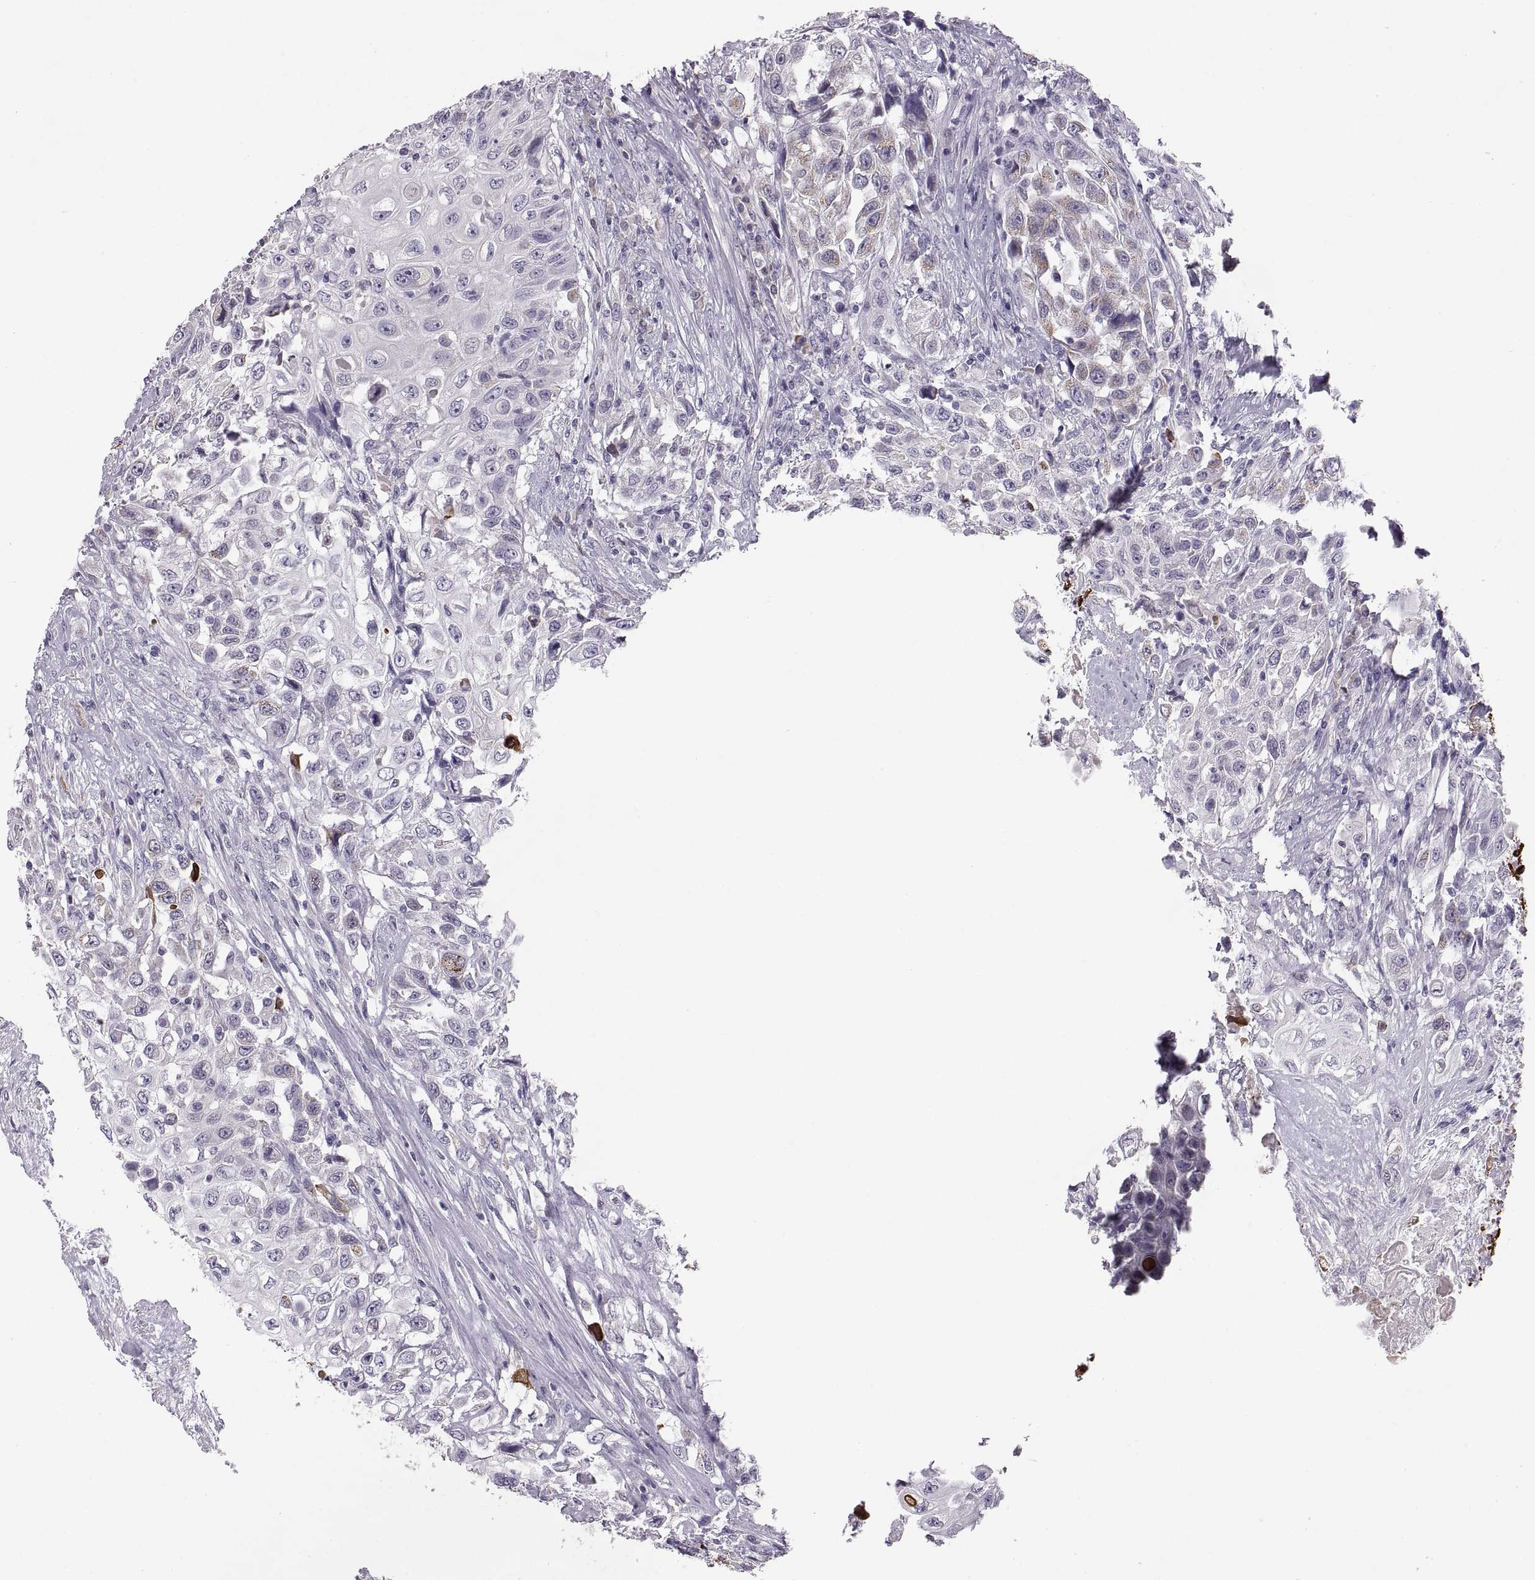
{"staining": {"intensity": "negative", "quantity": "none", "location": "none"}, "tissue": "urothelial cancer", "cell_type": "Tumor cells", "image_type": "cancer", "snomed": [{"axis": "morphology", "description": "Urothelial carcinoma, High grade"}, {"axis": "topography", "description": "Urinary bladder"}], "caption": "The histopathology image shows no significant expression in tumor cells of urothelial cancer.", "gene": "MAGEB18", "patient": {"sex": "female", "age": 56}}